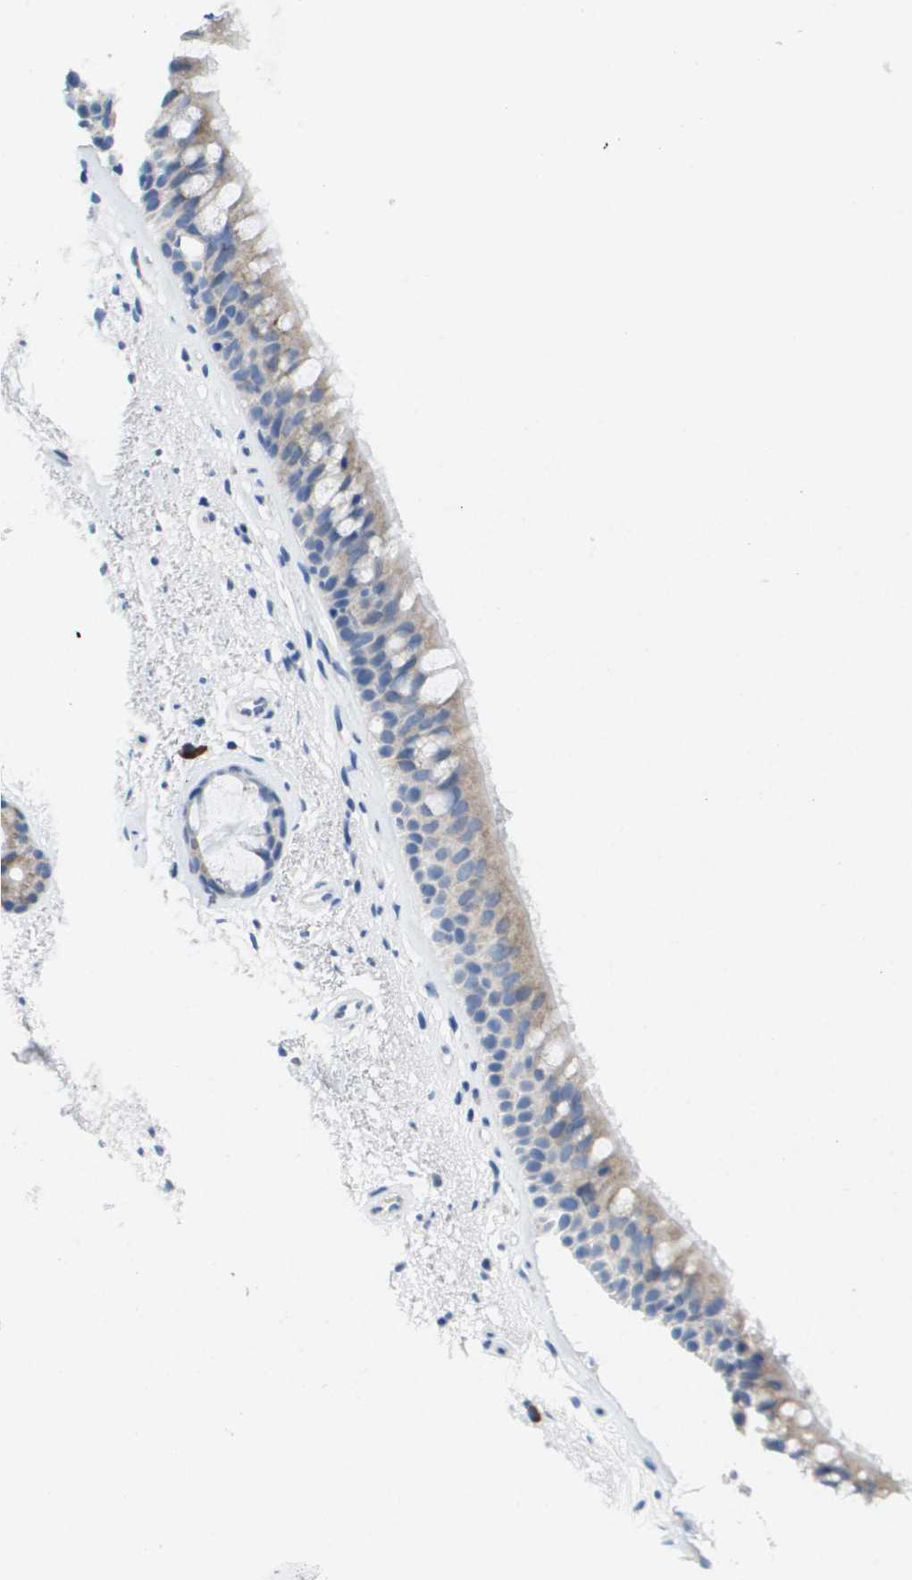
{"staining": {"intensity": "weak", "quantity": "25%-75%", "location": "cytoplasmic/membranous"}, "tissue": "bronchus", "cell_type": "Respiratory epithelial cells", "image_type": "normal", "snomed": [{"axis": "morphology", "description": "Normal tissue, NOS"}, {"axis": "topography", "description": "Bronchus"}], "caption": "IHC (DAB (3,3'-diaminobenzidine)) staining of unremarkable bronchus reveals weak cytoplasmic/membranous protein staining in approximately 25%-75% of respiratory epithelial cells.", "gene": "CD3G", "patient": {"sex": "female", "age": 54}}